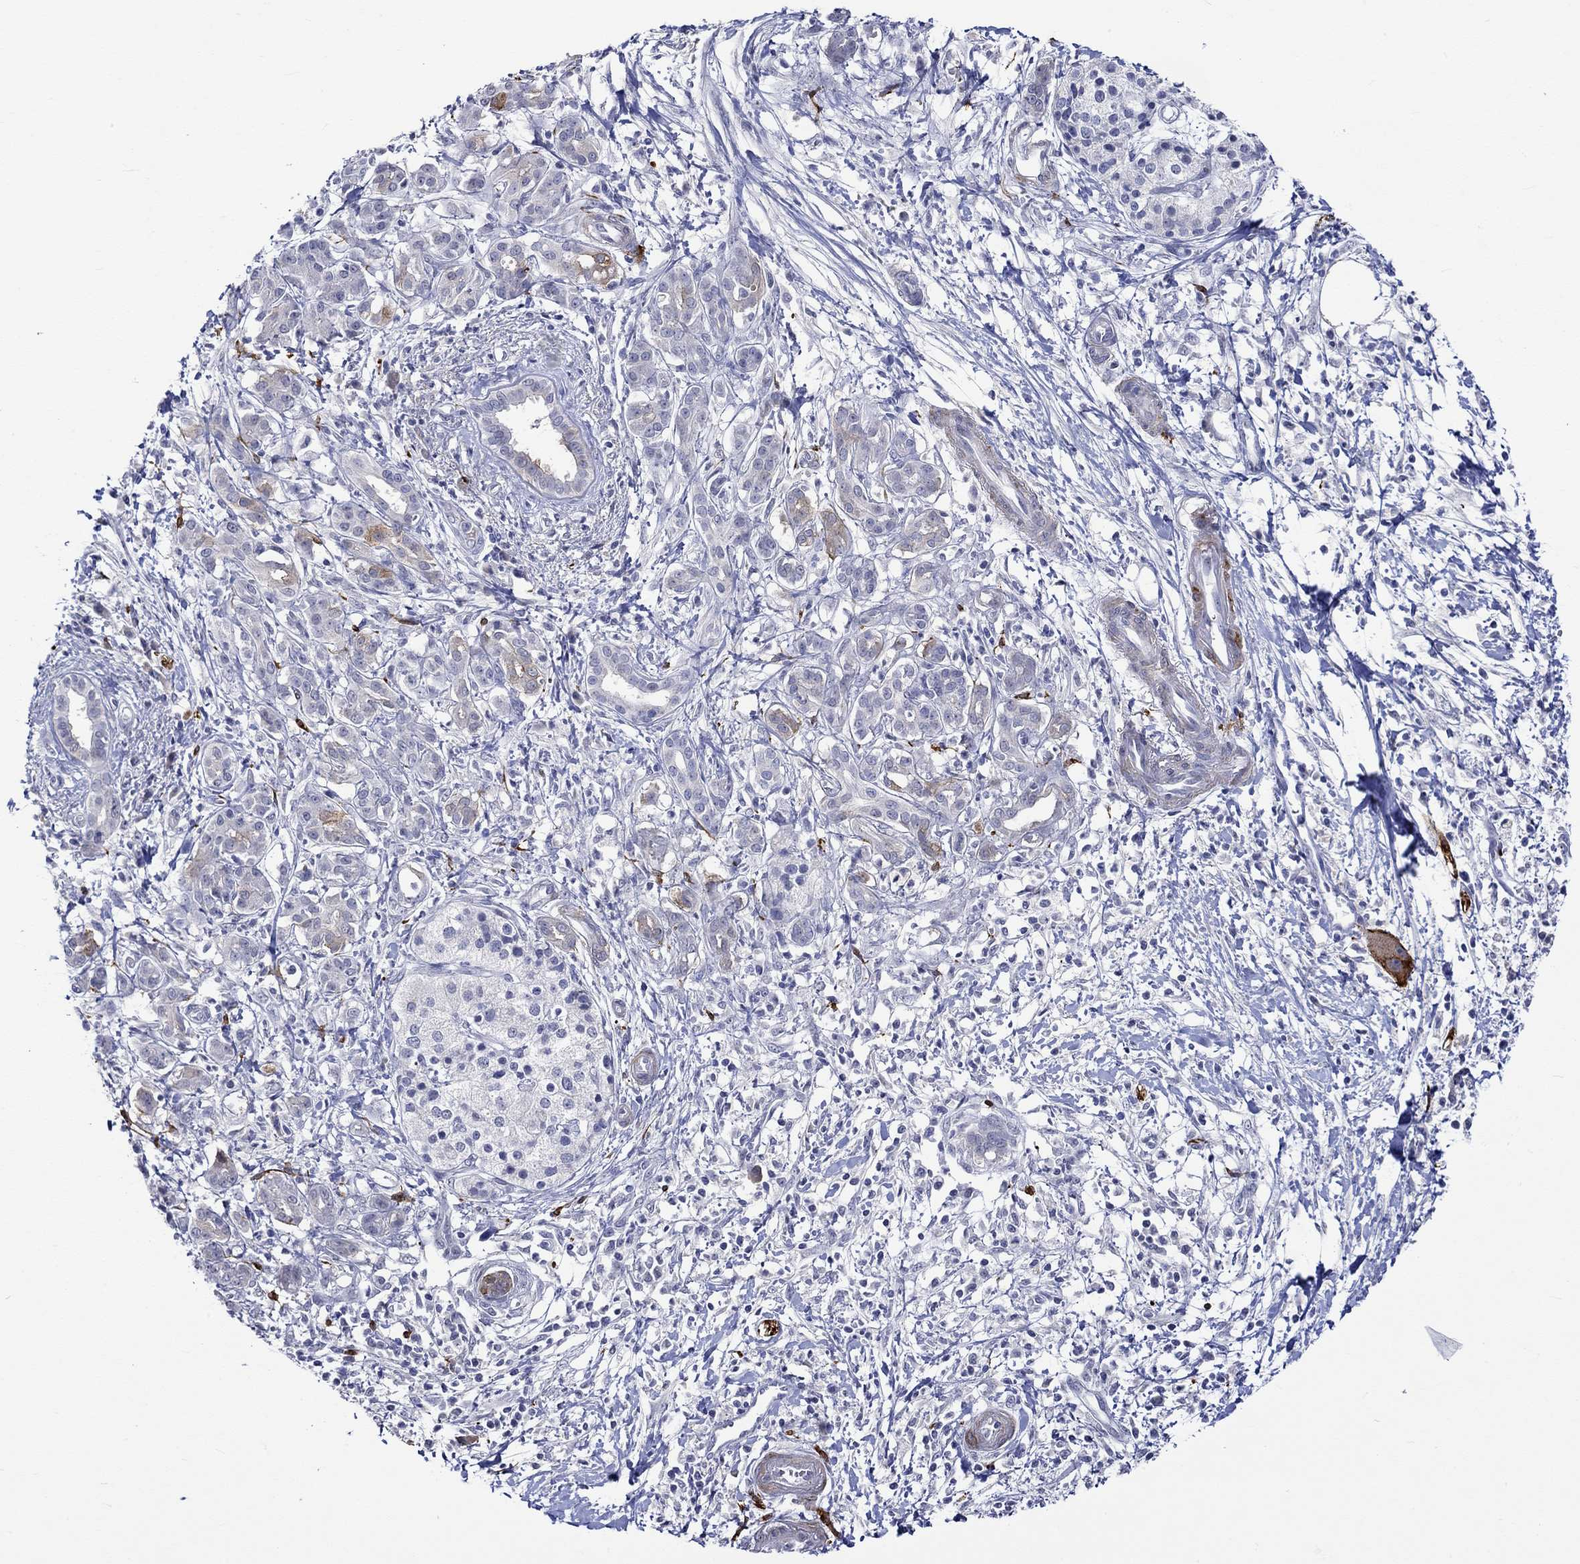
{"staining": {"intensity": "negative", "quantity": "none", "location": "none"}, "tissue": "pancreatic cancer", "cell_type": "Tumor cells", "image_type": "cancer", "snomed": [{"axis": "morphology", "description": "Adenocarcinoma, NOS"}, {"axis": "topography", "description": "Pancreas"}], "caption": "Immunohistochemistry histopathology image of neoplastic tissue: human adenocarcinoma (pancreatic) stained with DAB (3,3'-diaminobenzidine) demonstrates no significant protein expression in tumor cells.", "gene": "CRYAB", "patient": {"sex": "male", "age": 72}}